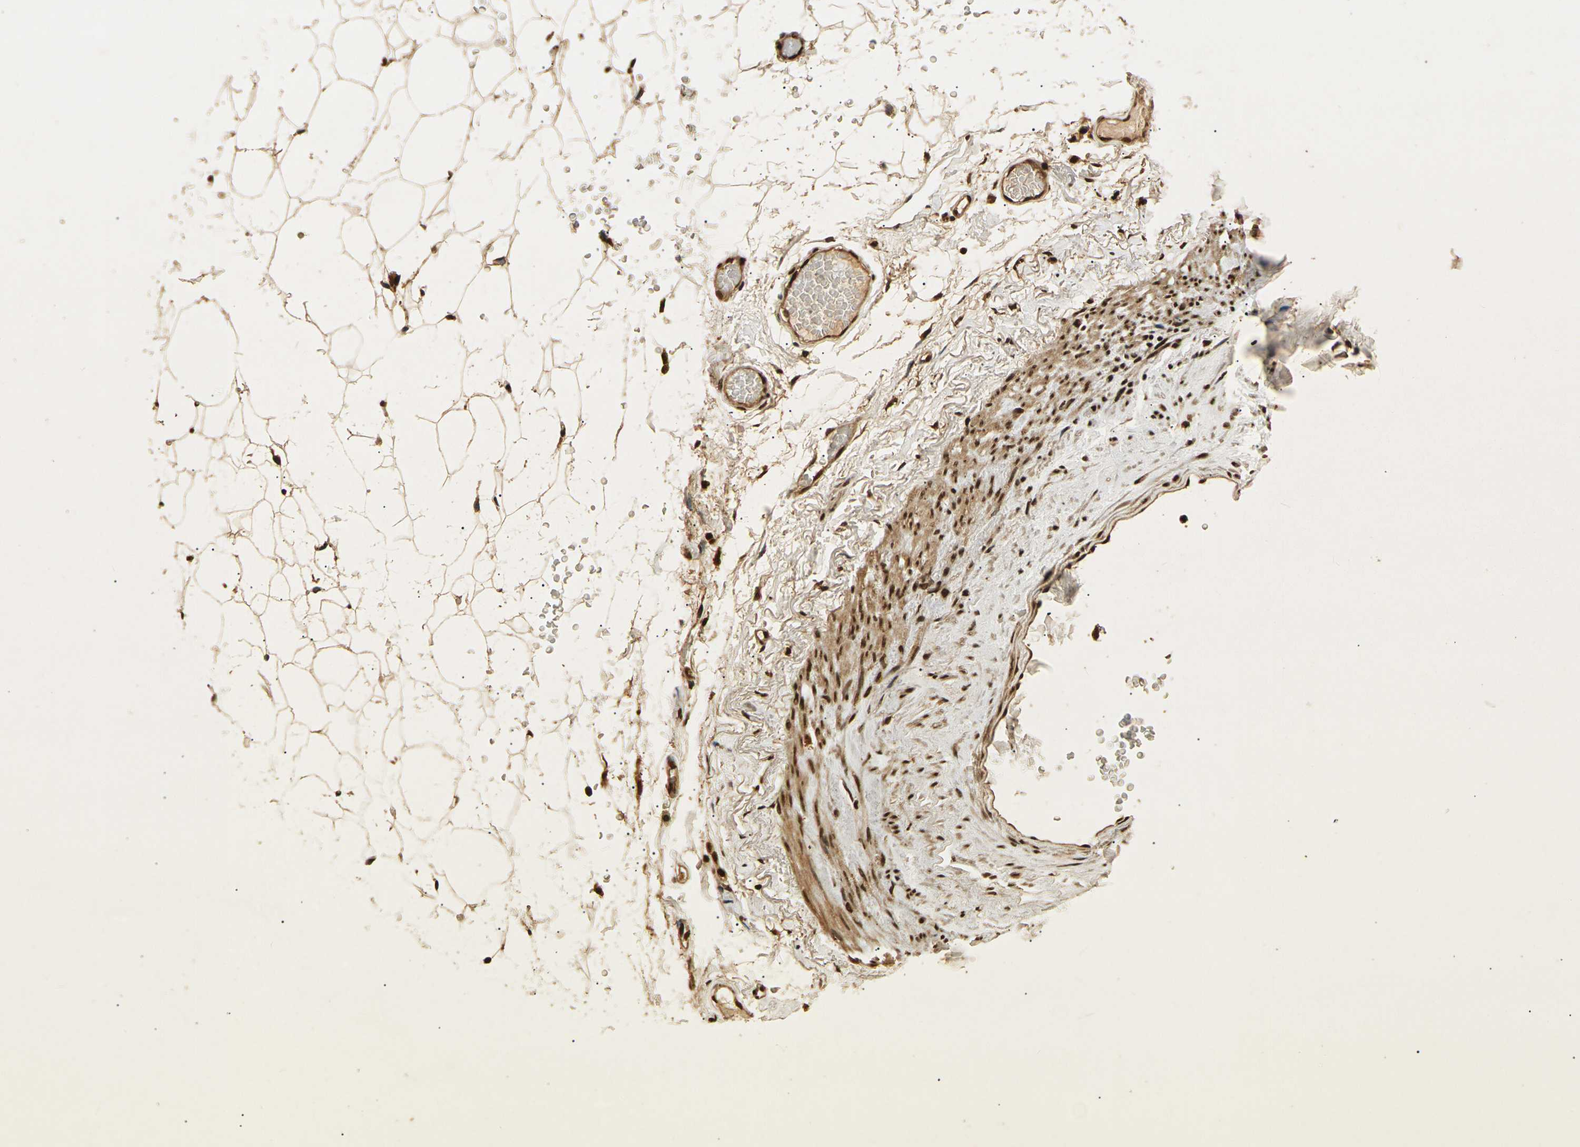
{"staining": {"intensity": "strong", "quantity": ">75%", "location": "nuclear"}, "tissue": "adipose tissue", "cell_type": "Adipocytes", "image_type": "normal", "snomed": [{"axis": "morphology", "description": "Normal tissue, NOS"}, {"axis": "topography", "description": "Breast"}, {"axis": "topography", "description": "Soft tissue"}], "caption": "A high-resolution micrograph shows immunohistochemistry (IHC) staining of unremarkable adipose tissue, which demonstrates strong nuclear expression in about >75% of adipocytes.", "gene": "ACTL6A", "patient": {"sex": "female", "age": 75}}